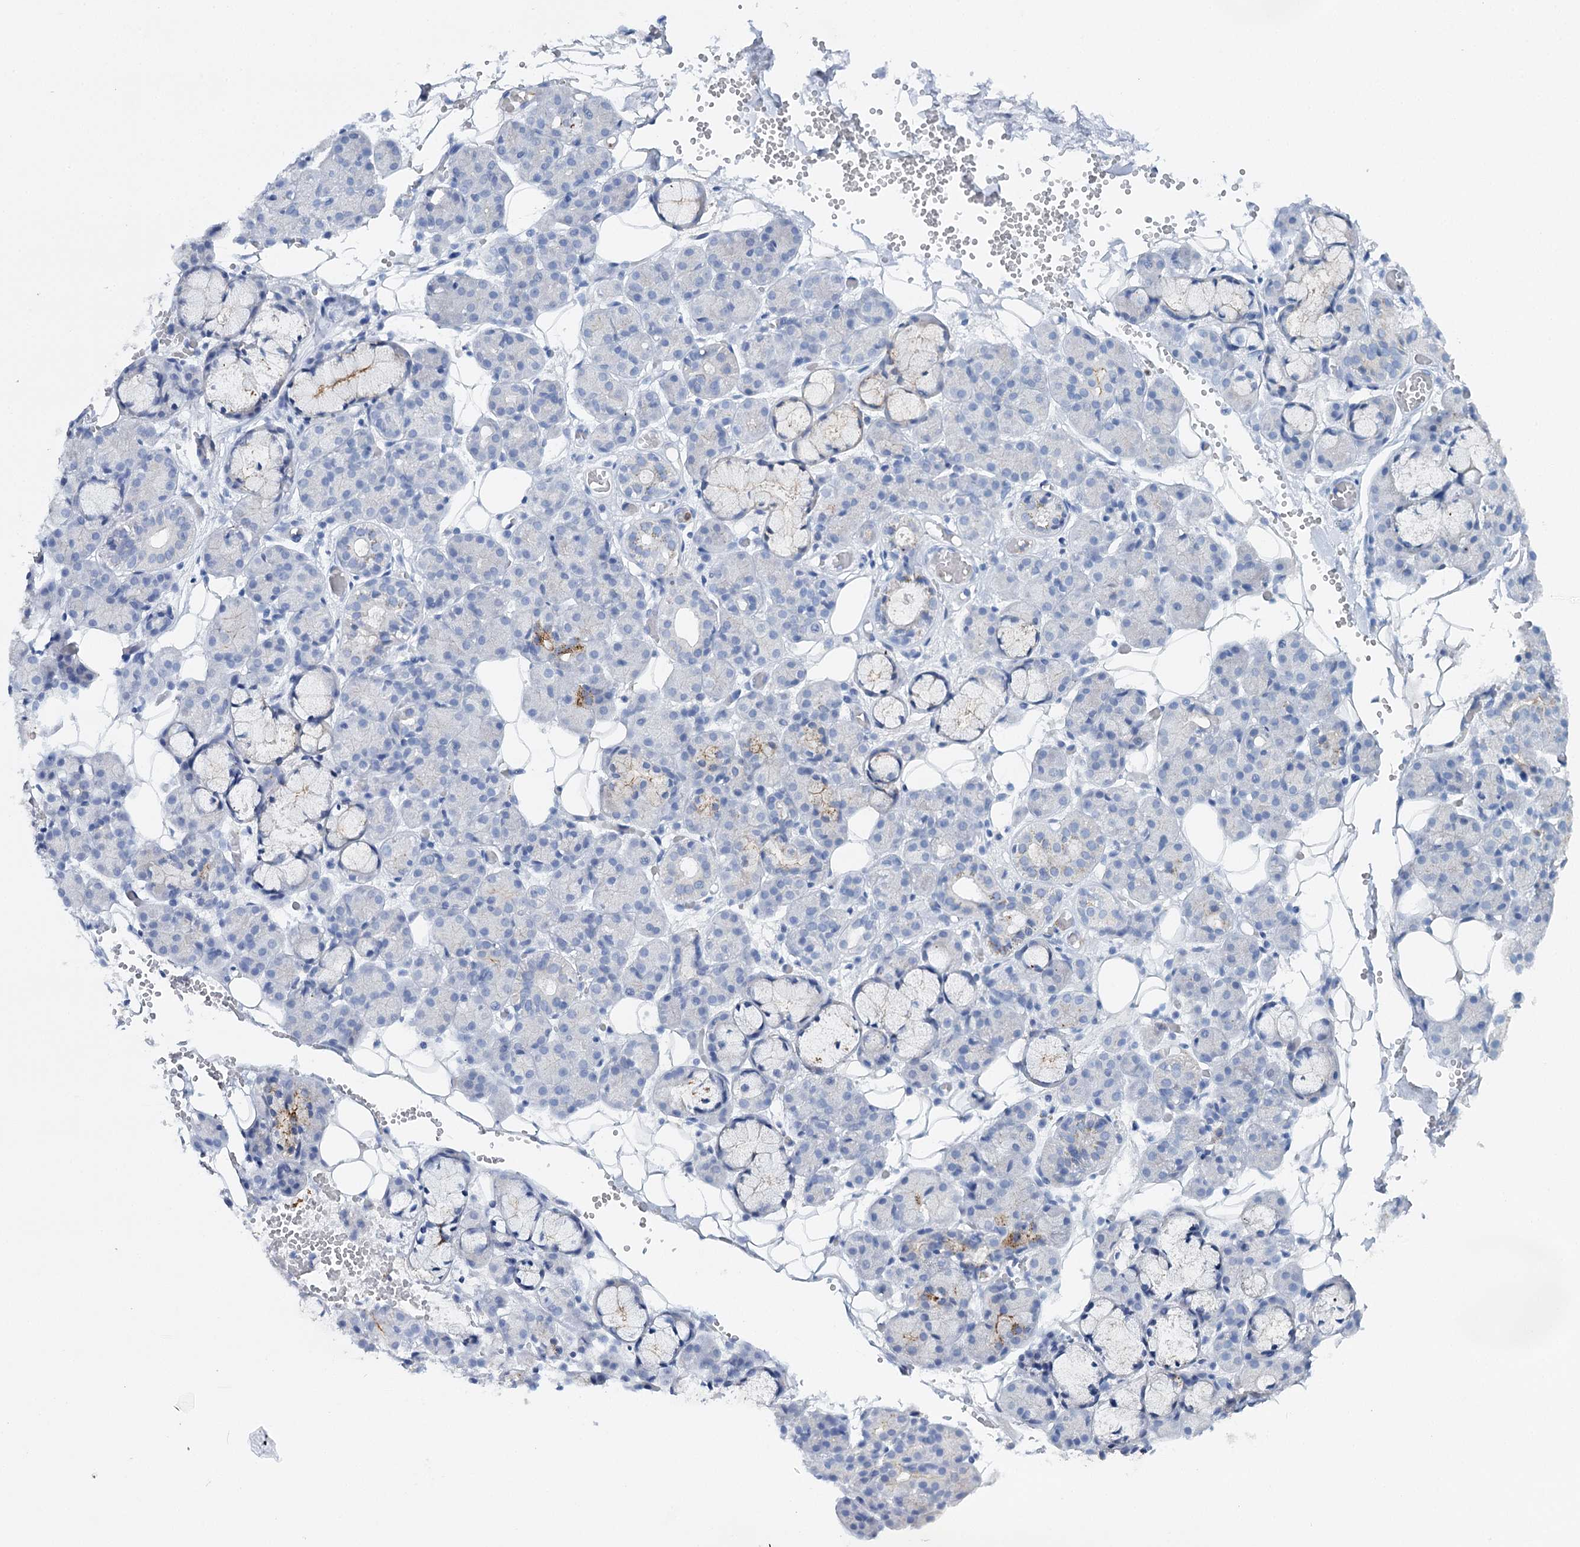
{"staining": {"intensity": "negative", "quantity": "none", "location": "none"}, "tissue": "salivary gland", "cell_type": "Glandular cells", "image_type": "normal", "snomed": [{"axis": "morphology", "description": "Normal tissue, NOS"}, {"axis": "topography", "description": "Salivary gland"}], "caption": "DAB immunohistochemical staining of benign human salivary gland displays no significant staining in glandular cells. The staining was performed using DAB (3,3'-diaminobenzidine) to visualize the protein expression in brown, while the nuclei were stained in blue with hematoxylin (Magnification: 20x).", "gene": "CEACAM8", "patient": {"sex": "male", "age": 63}}